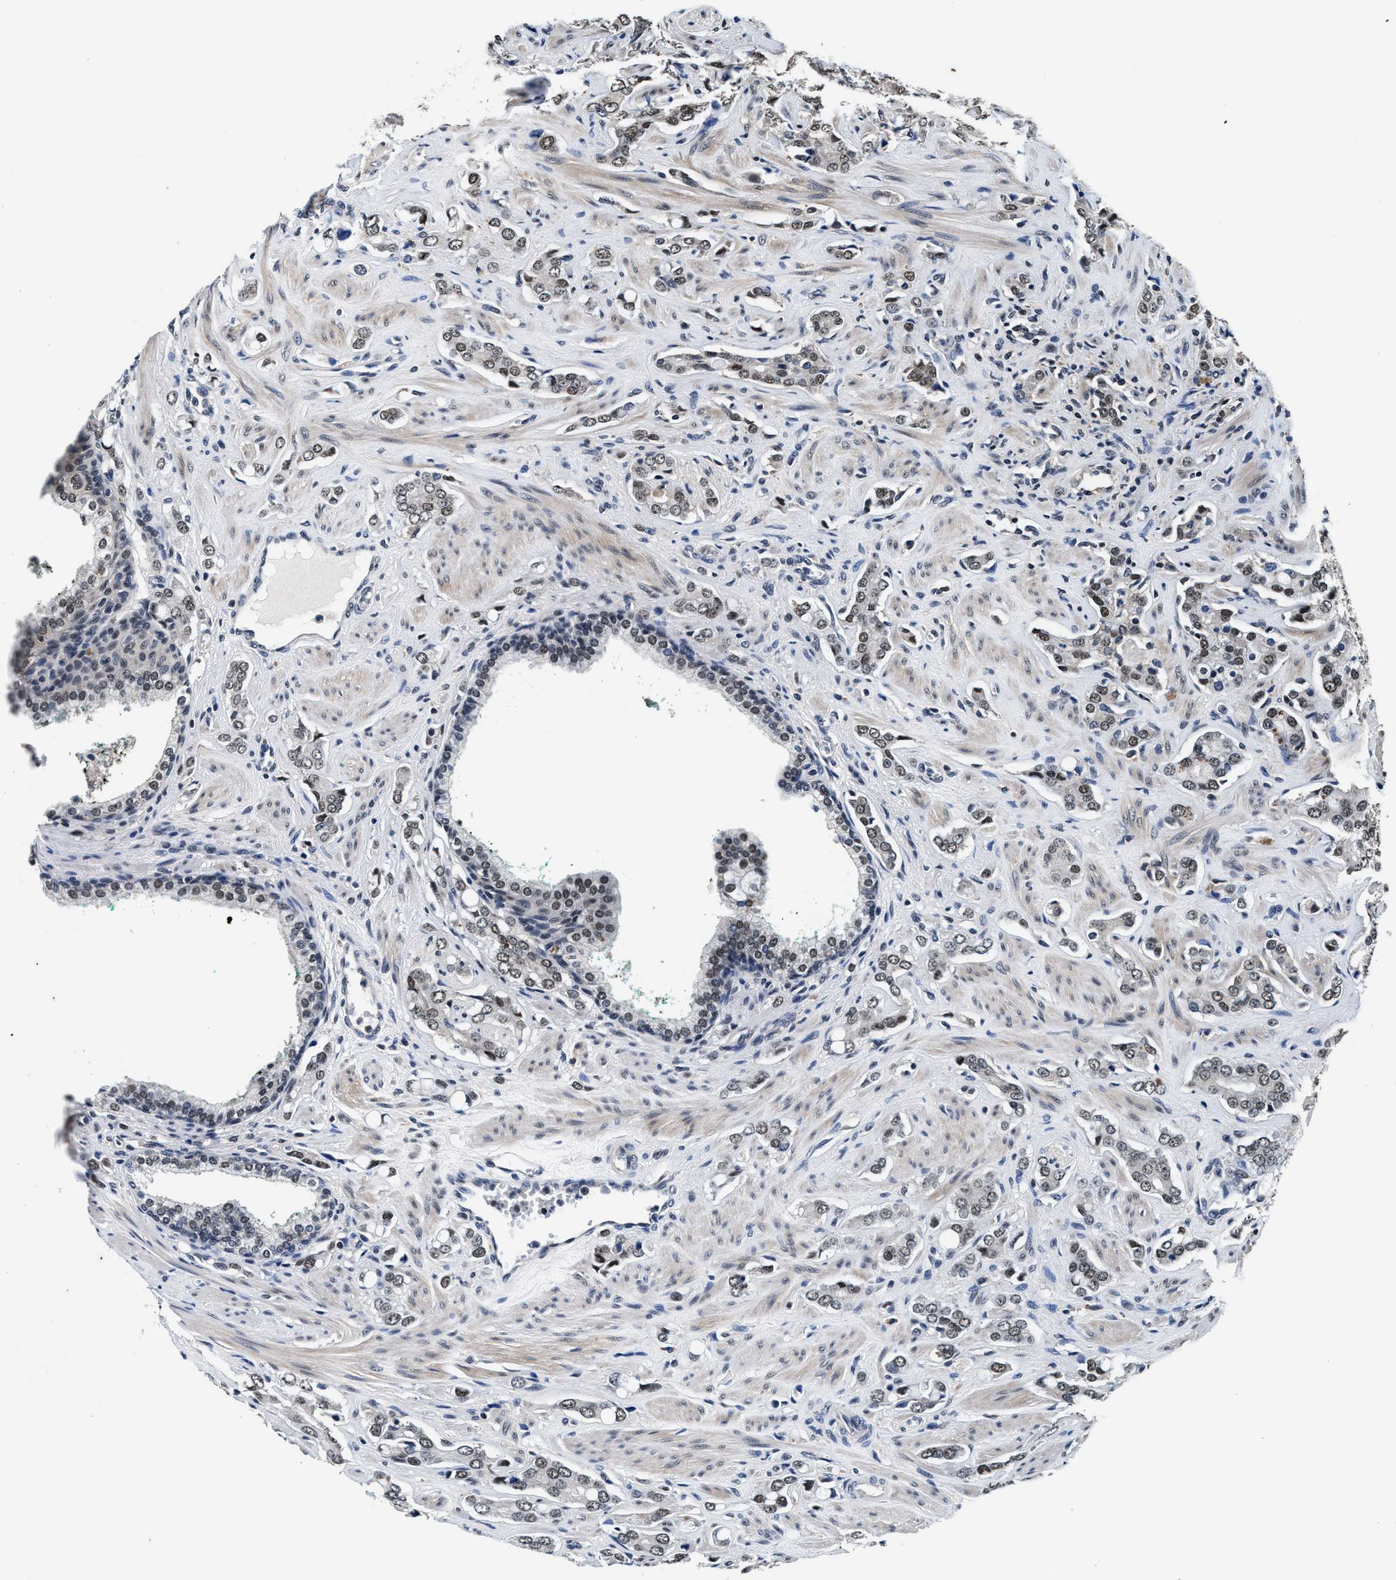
{"staining": {"intensity": "weak", "quantity": "25%-75%", "location": "nuclear"}, "tissue": "prostate cancer", "cell_type": "Tumor cells", "image_type": "cancer", "snomed": [{"axis": "morphology", "description": "Adenocarcinoma, High grade"}, {"axis": "topography", "description": "Prostate"}], "caption": "Tumor cells show low levels of weak nuclear staining in about 25%-75% of cells in prostate cancer.", "gene": "USP16", "patient": {"sex": "male", "age": 52}}